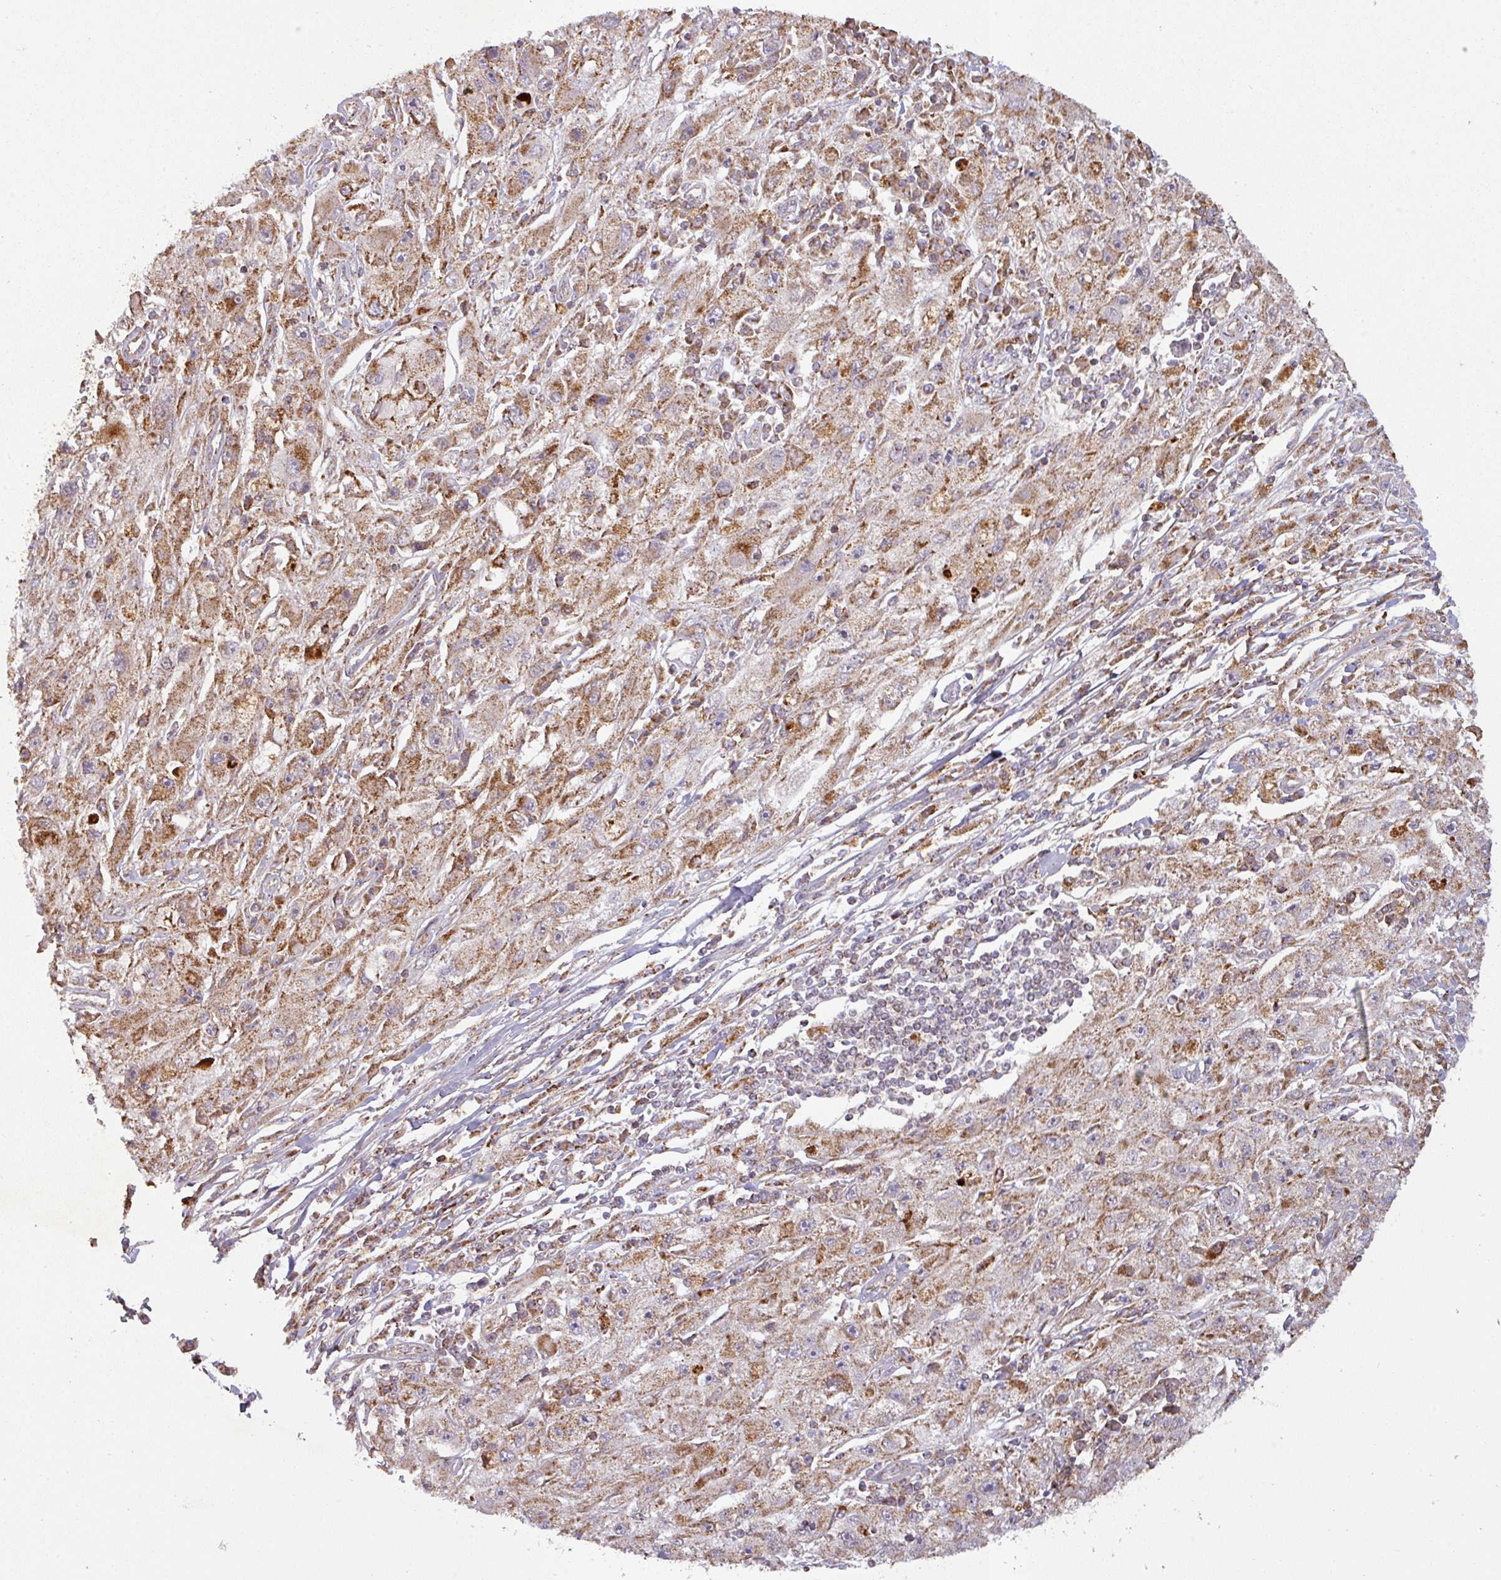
{"staining": {"intensity": "moderate", "quantity": ">75%", "location": "cytoplasmic/membranous"}, "tissue": "melanoma", "cell_type": "Tumor cells", "image_type": "cancer", "snomed": [{"axis": "morphology", "description": "Malignant melanoma, Metastatic site"}, {"axis": "topography", "description": "Skin"}], "caption": "A histopathology image showing moderate cytoplasmic/membranous staining in about >75% of tumor cells in melanoma, as visualized by brown immunohistochemical staining.", "gene": "GPD2", "patient": {"sex": "male", "age": 53}}